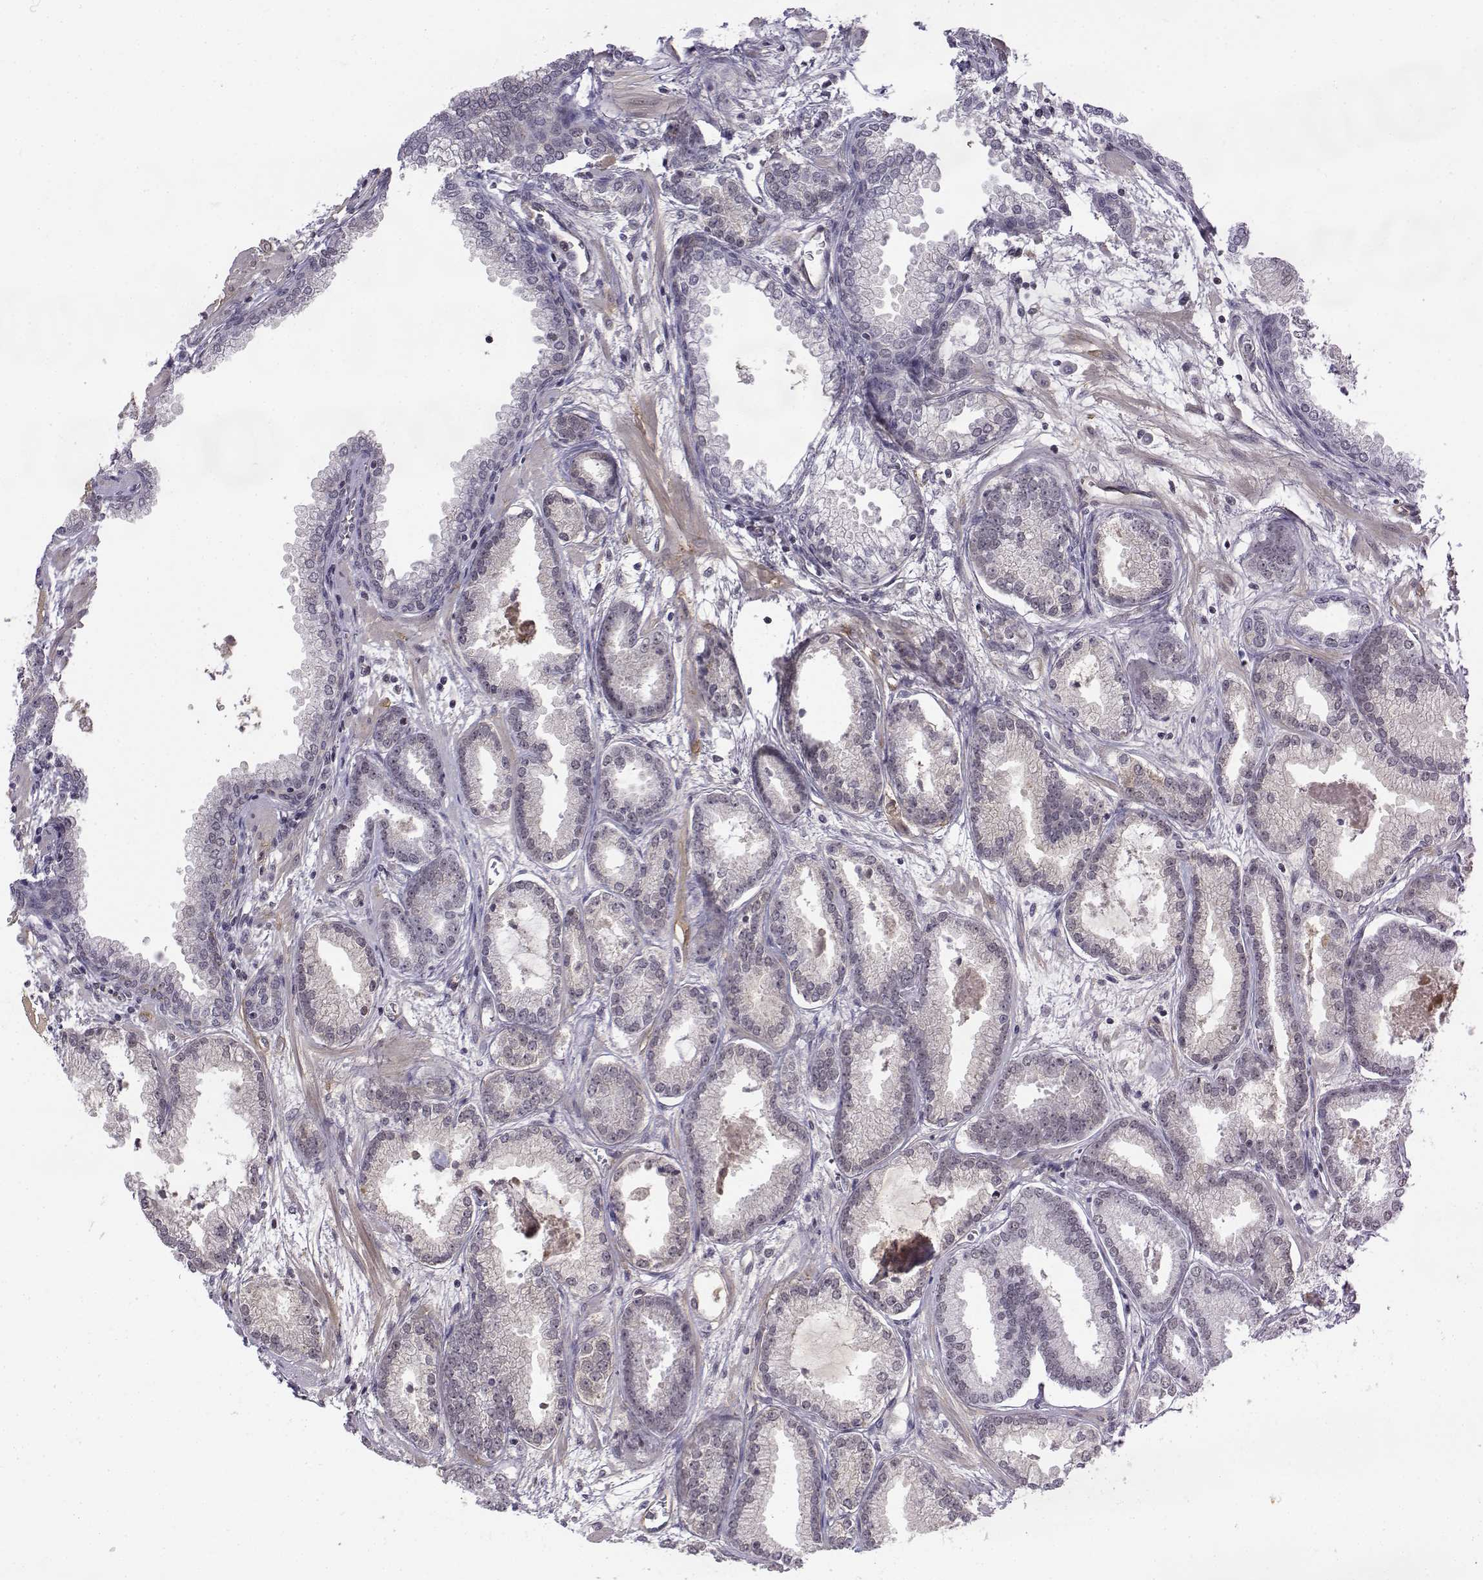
{"staining": {"intensity": "negative", "quantity": "none", "location": "none"}, "tissue": "prostate cancer", "cell_type": "Tumor cells", "image_type": "cancer", "snomed": [{"axis": "morphology", "description": "Adenocarcinoma, Low grade"}, {"axis": "topography", "description": "Prostate"}], "caption": "The image shows no significant expression in tumor cells of prostate cancer (low-grade adenocarcinoma).", "gene": "ITGA7", "patient": {"sex": "male", "age": 68}}